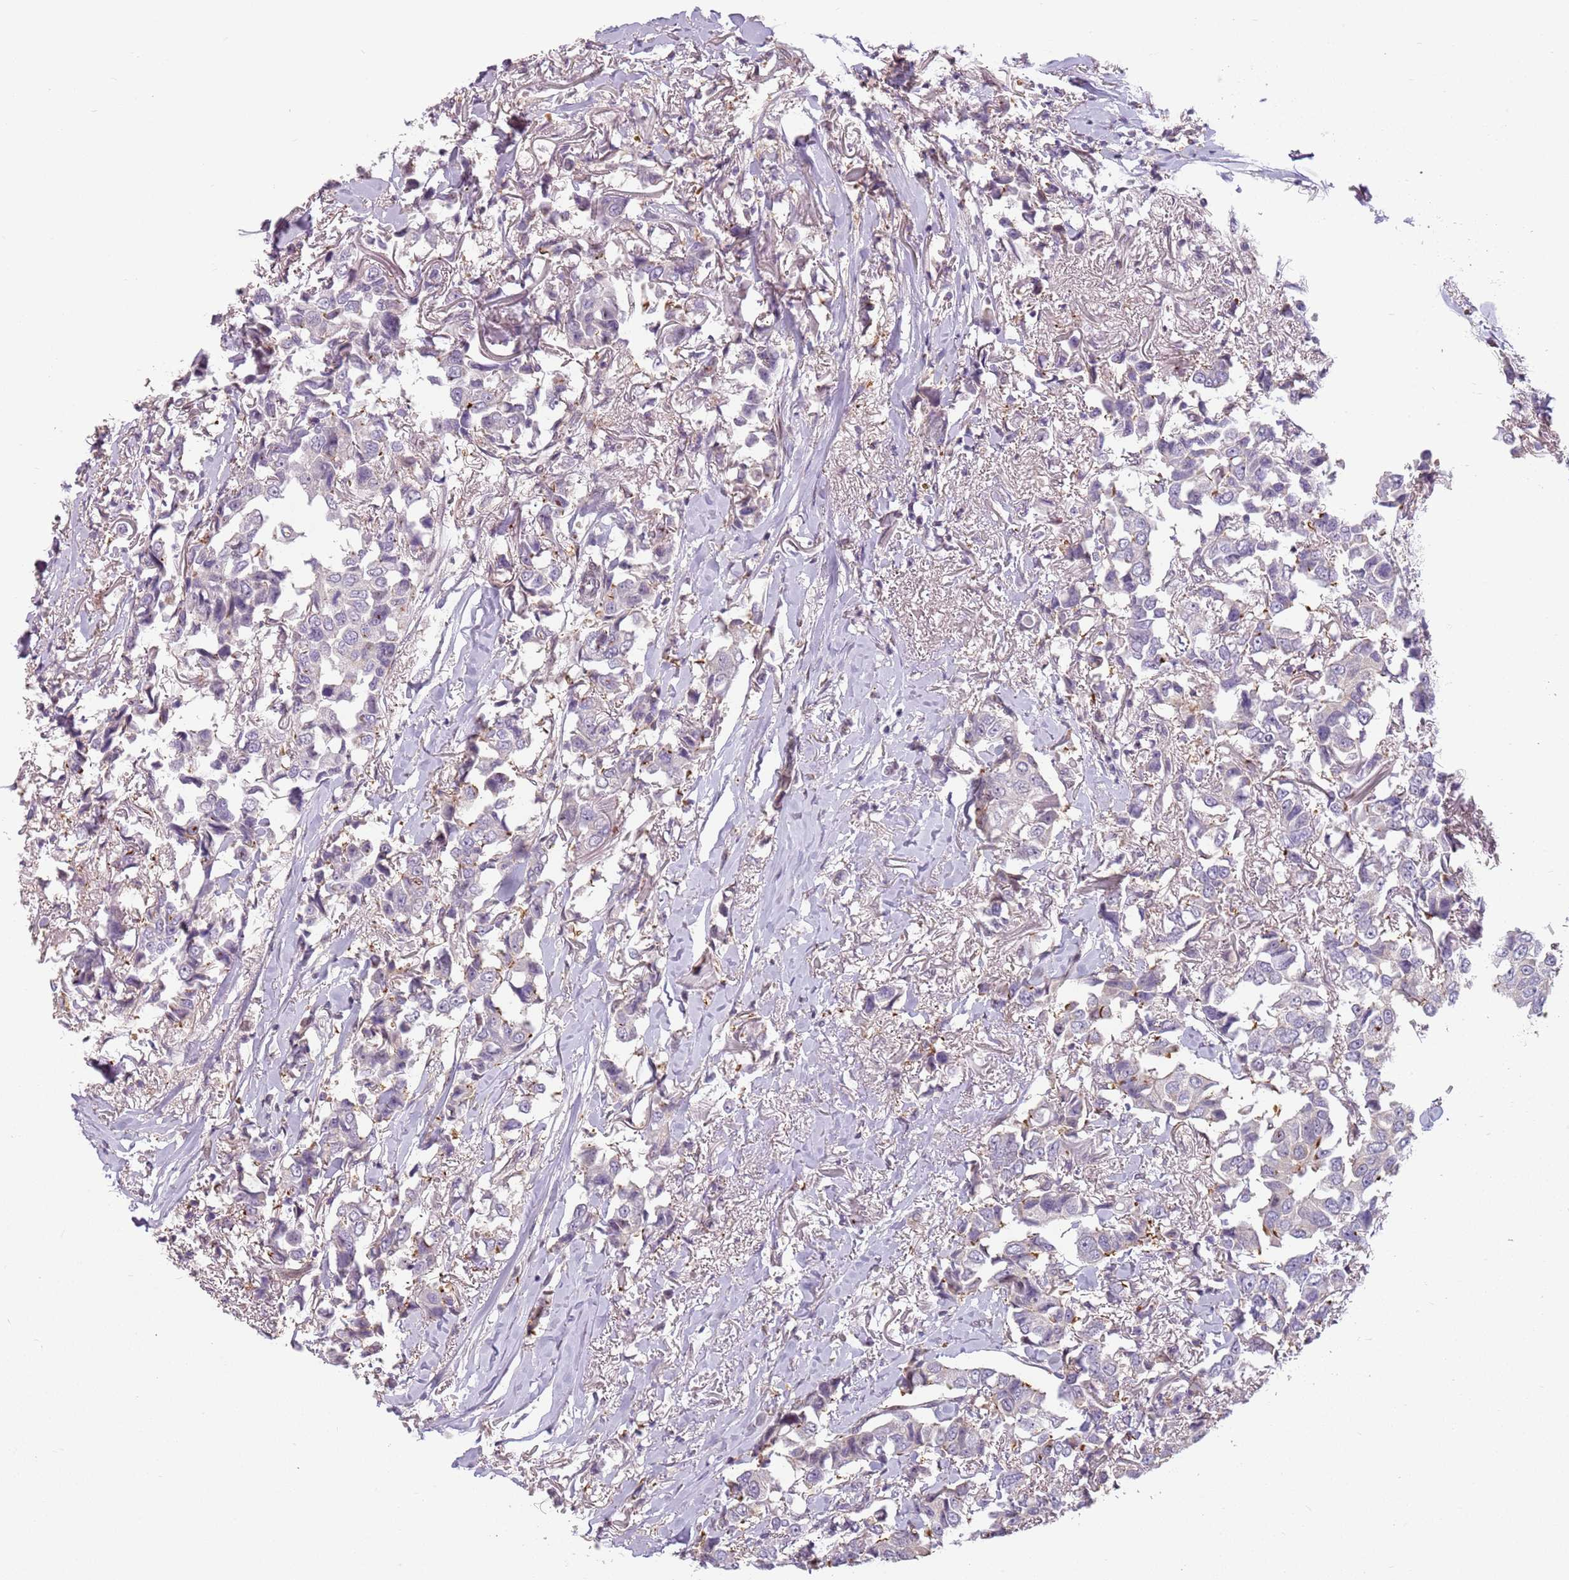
{"staining": {"intensity": "negative", "quantity": "none", "location": "none"}, "tissue": "breast cancer", "cell_type": "Tumor cells", "image_type": "cancer", "snomed": [{"axis": "morphology", "description": "Duct carcinoma"}, {"axis": "topography", "description": "Breast"}], "caption": "This is an immunohistochemistry (IHC) image of breast cancer (infiltrating ductal carcinoma). There is no expression in tumor cells.", "gene": "DEFB116", "patient": {"sex": "female", "age": 80}}